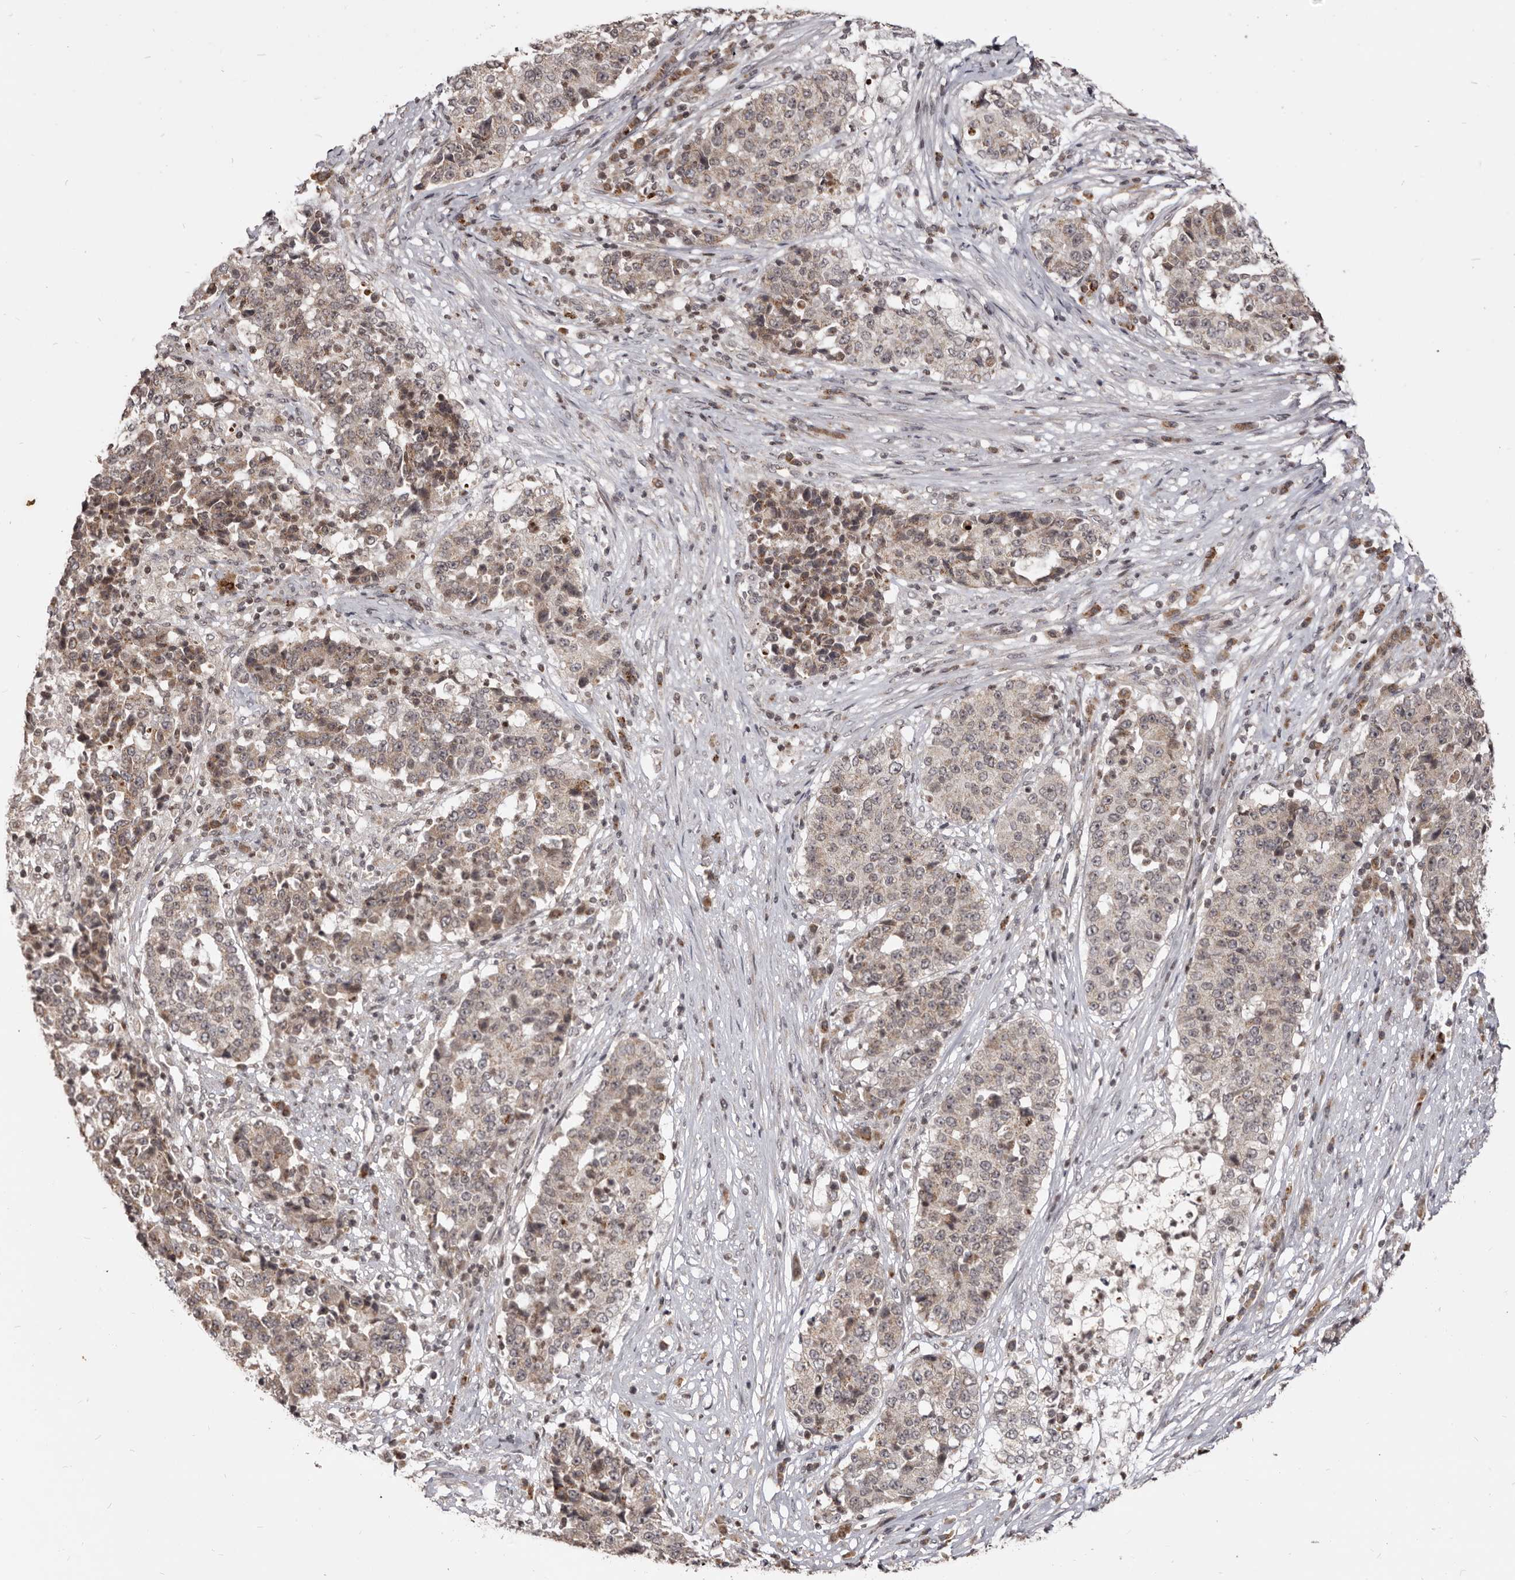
{"staining": {"intensity": "weak", "quantity": "25%-75%", "location": "cytoplasmic/membranous"}, "tissue": "stomach cancer", "cell_type": "Tumor cells", "image_type": "cancer", "snomed": [{"axis": "morphology", "description": "Adenocarcinoma, NOS"}, {"axis": "topography", "description": "Stomach"}], "caption": "Stomach adenocarcinoma stained with a brown dye exhibits weak cytoplasmic/membranous positive expression in about 25%-75% of tumor cells.", "gene": "THUMPD1", "patient": {"sex": "male", "age": 59}}